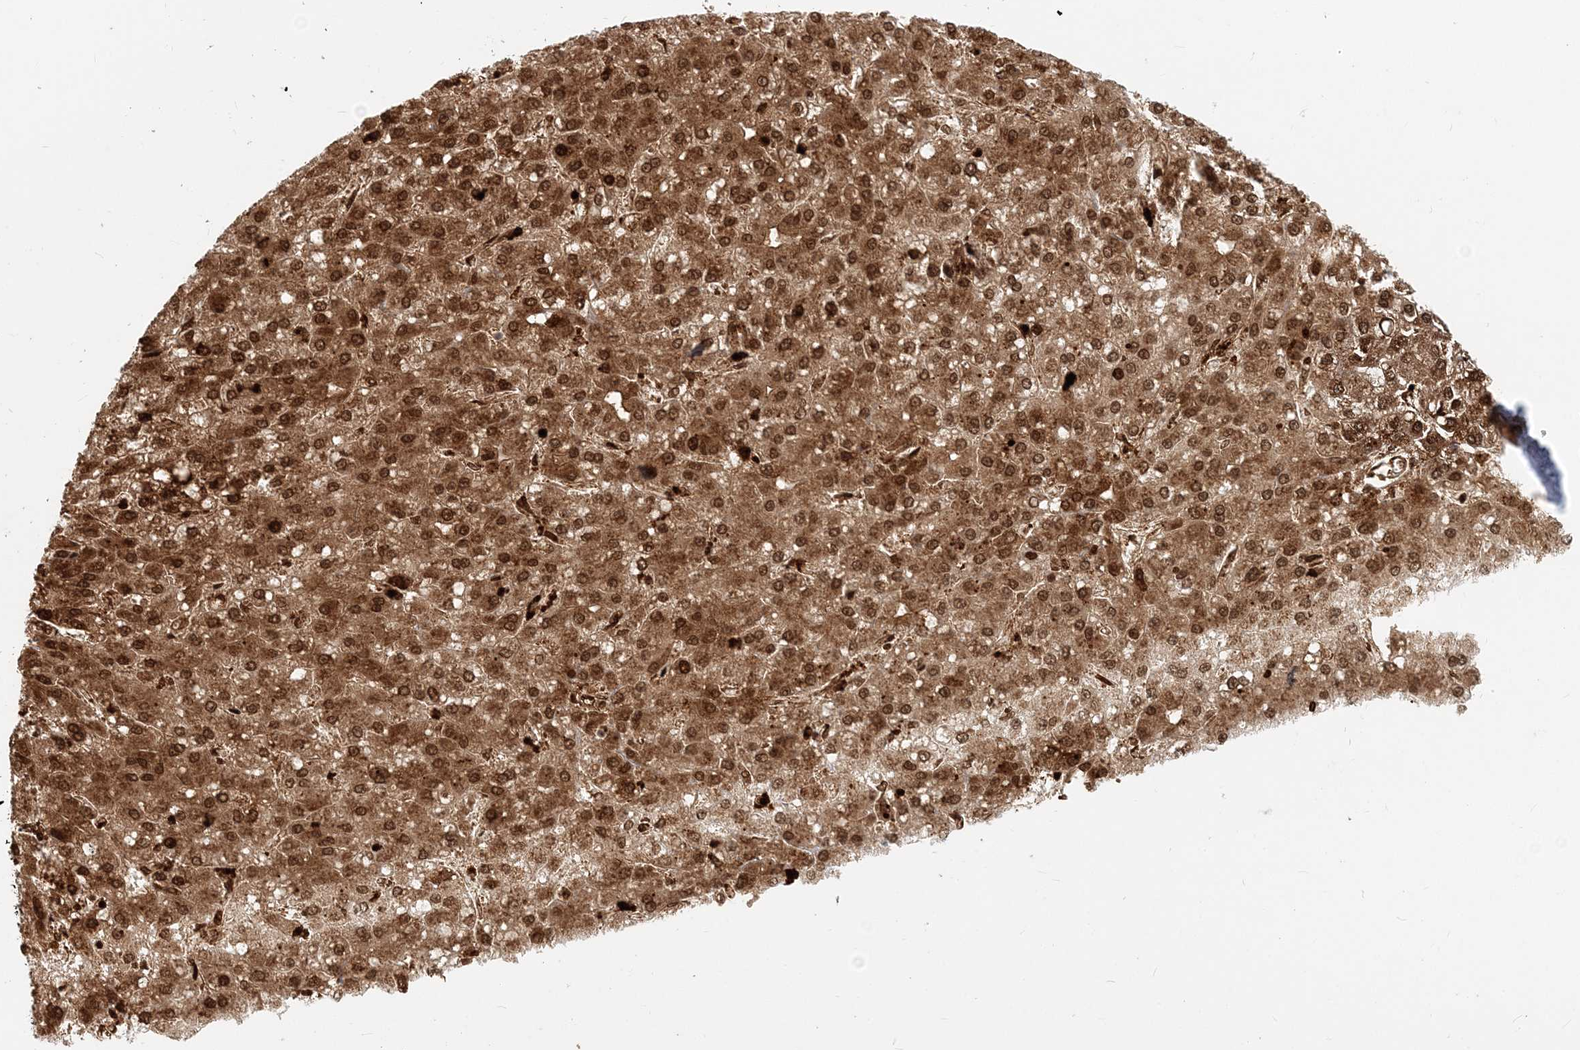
{"staining": {"intensity": "moderate", "quantity": ">75%", "location": "cytoplasmic/membranous,nuclear"}, "tissue": "liver cancer", "cell_type": "Tumor cells", "image_type": "cancer", "snomed": [{"axis": "morphology", "description": "Carcinoma, Hepatocellular, NOS"}, {"axis": "topography", "description": "Liver"}], "caption": "Liver cancer tissue shows moderate cytoplasmic/membranous and nuclear staining in about >75% of tumor cells", "gene": "BAZ1B", "patient": {"sex": "male", "age": 67}}